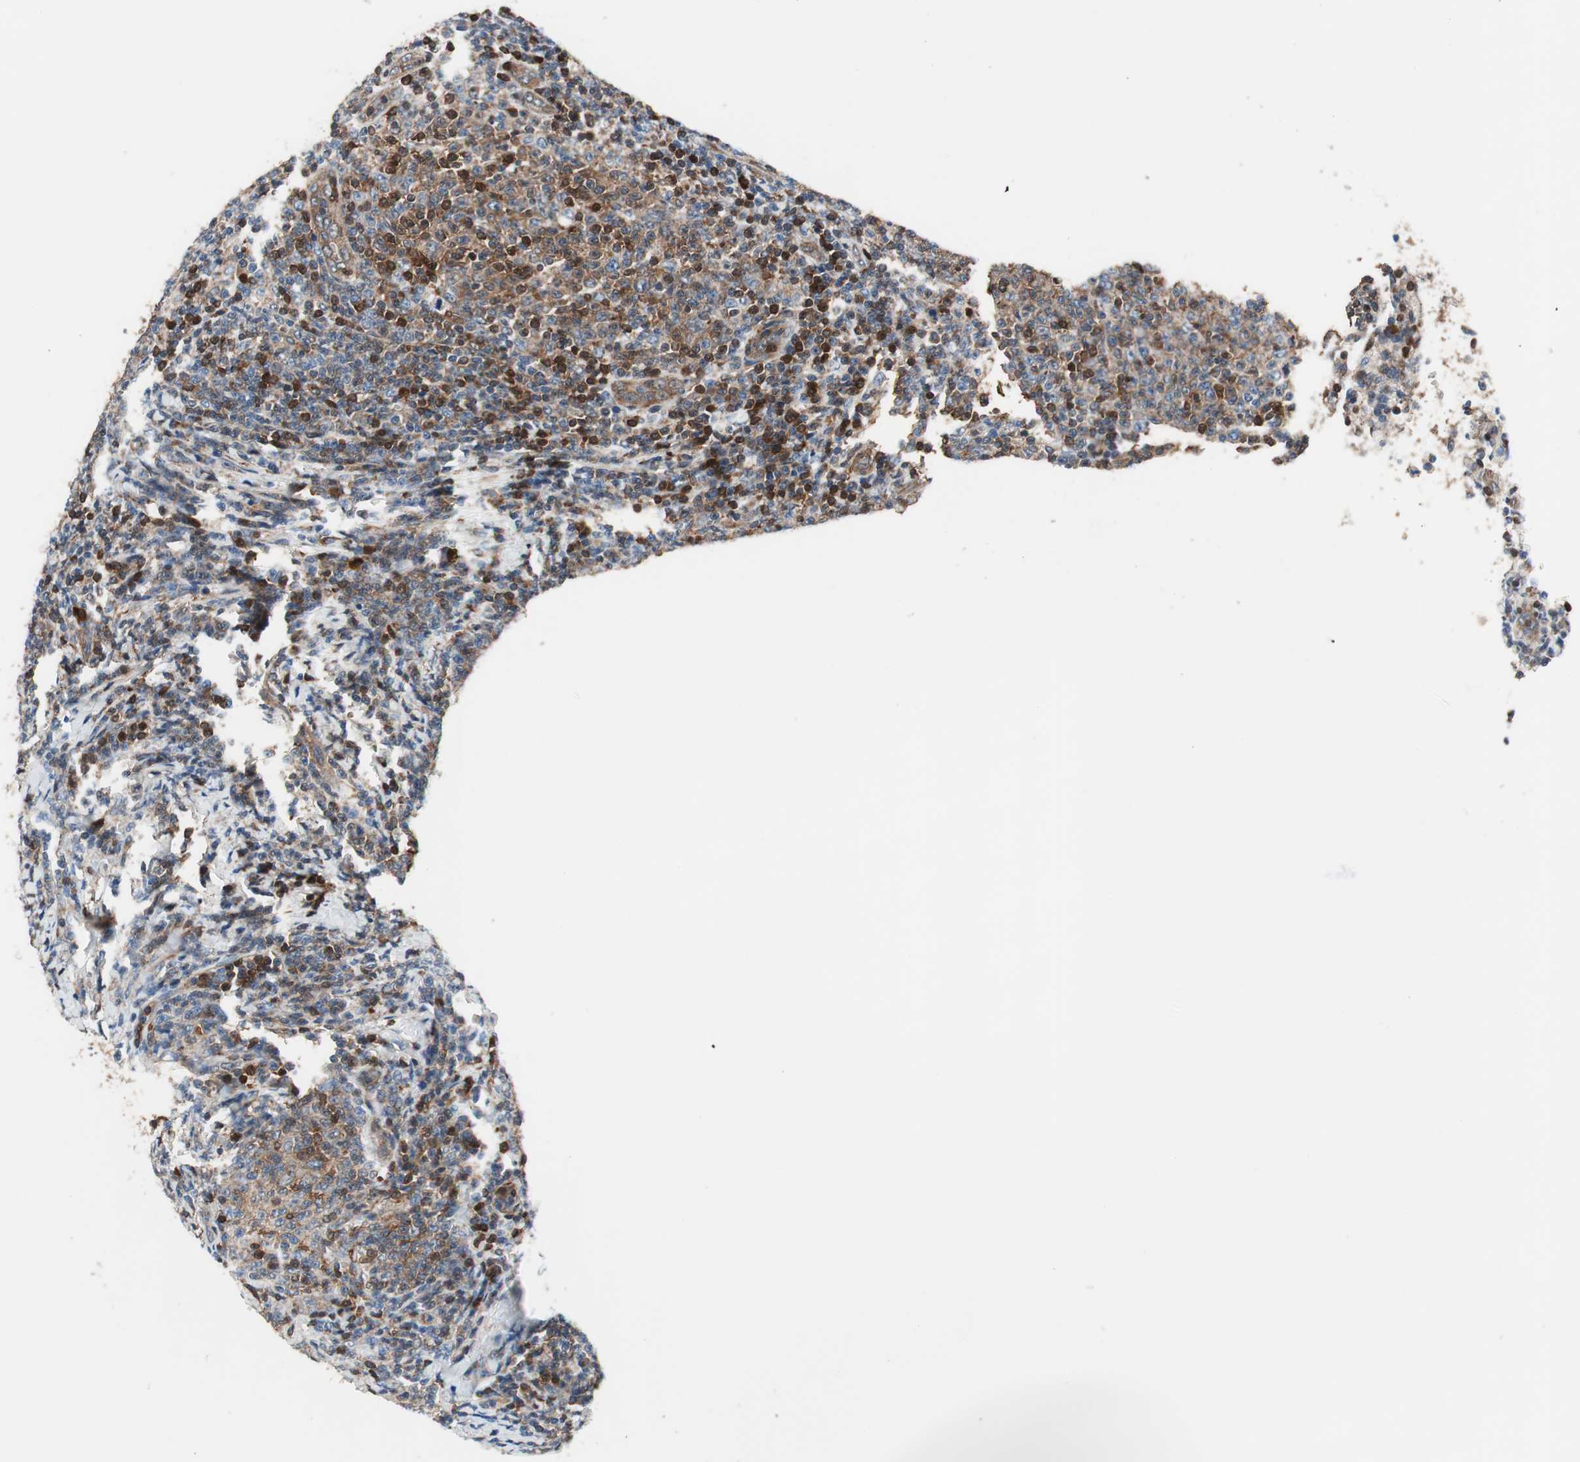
{"staining": {"intensity": "strong", "quantity": "25%-75%", "location": "cytoplasmic/membranous,nuclear"}, "tissue": "lymphoma", "cell_type": "Tumor cells", "image_type": "cancer", "snomed": [{"axis": "morphology", "description": "Malignant lymphoma, non-Hodgkin's type, Low grade"}, {"axis": "topography", "description": "Lymph node"}], "caption": "High-magnification brightfield microscopy of lymphoma stained with DAB (brown) and counterstained with hematoxylin (blue). tumor cells exhibit strong cytoplasmic/membranous and nuclear staining is appreciated in approximately25%-75% of cells.", "gene": "PRDX2", "patient": {"sex": "male", "age": 66}}